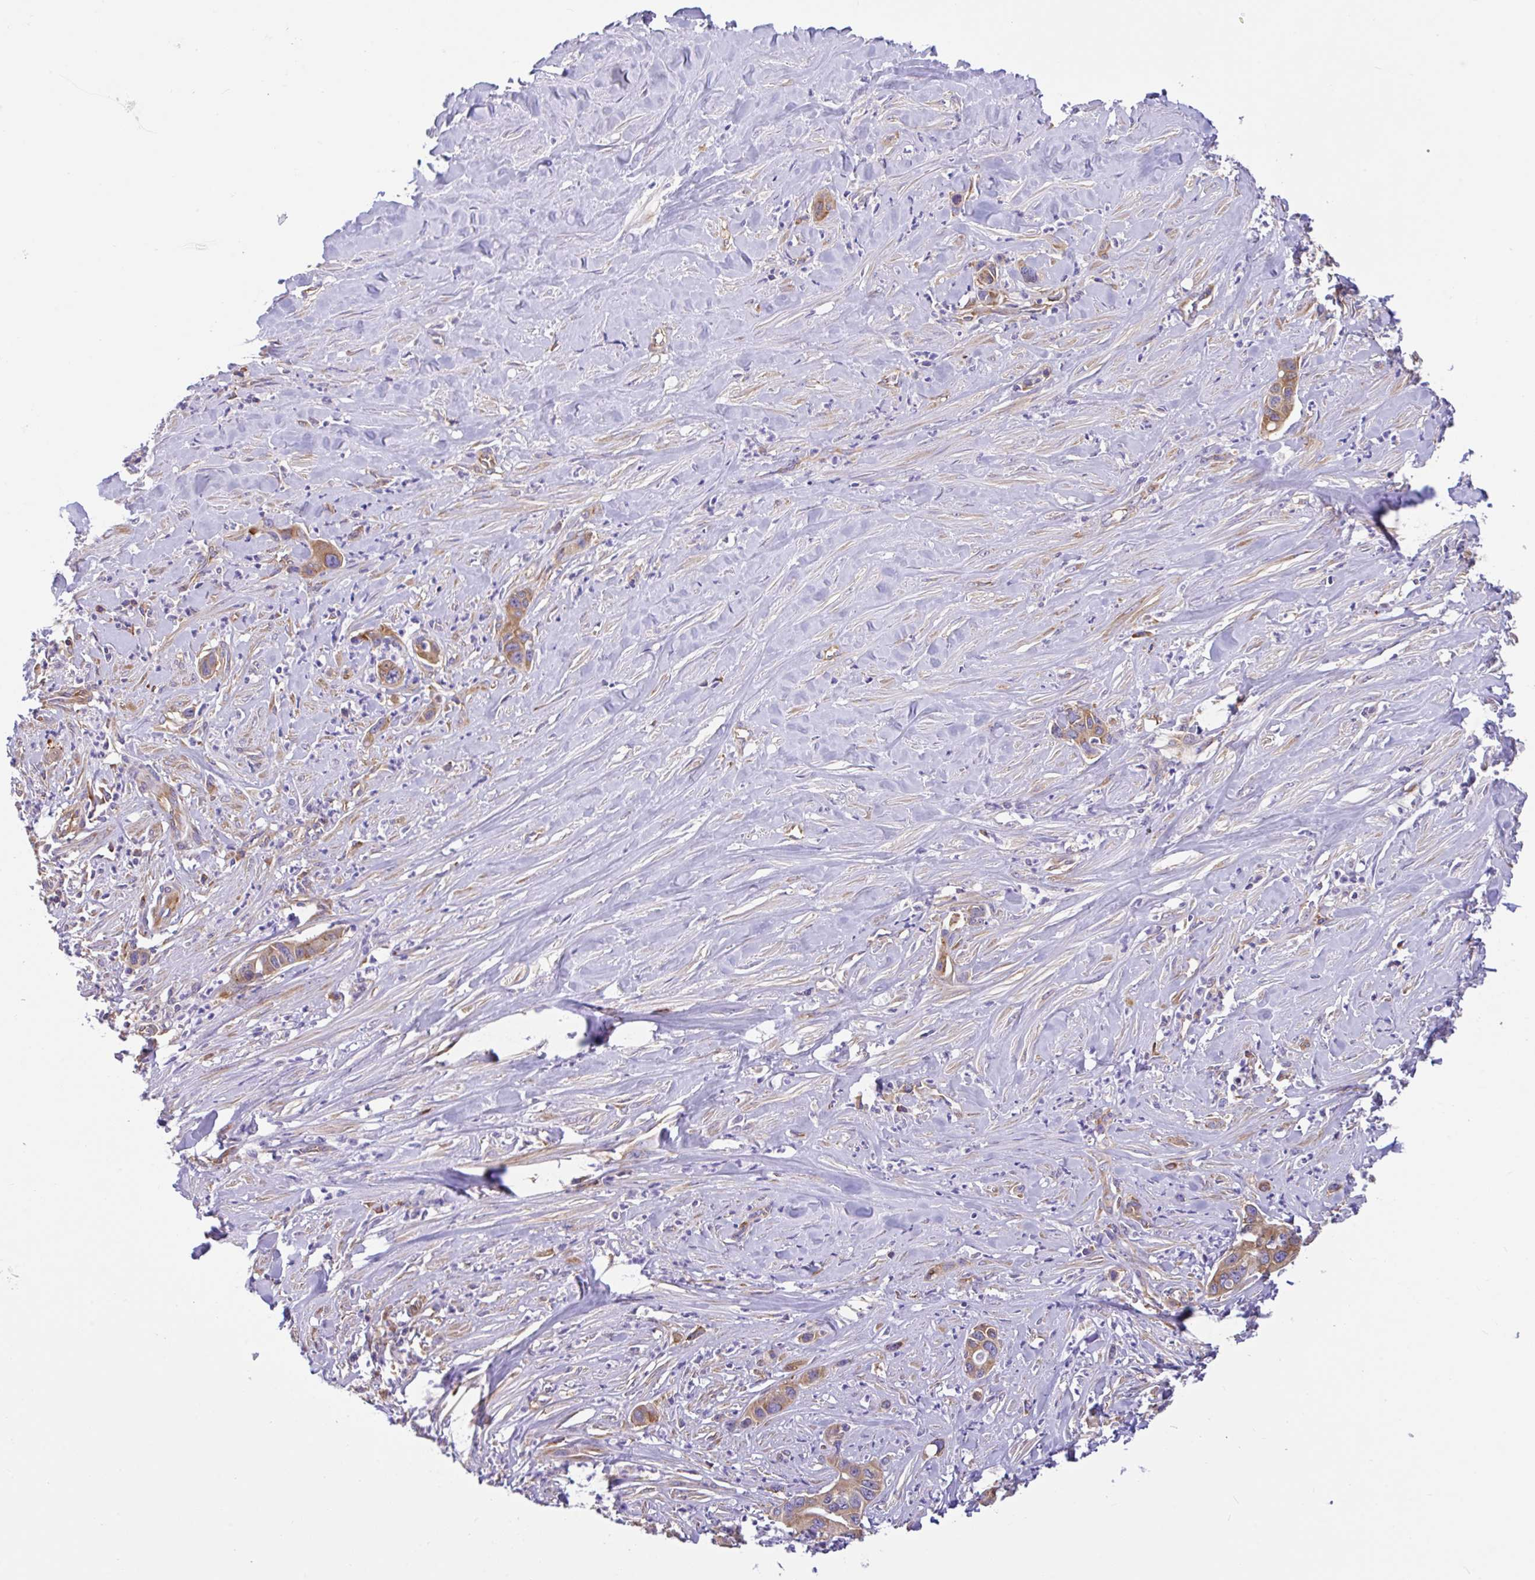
{"staining": {"intensity": "moderate", "quantity": ">75%", "location": "cytoplasmic/membranous"}, "tissue": "pancreatic cancer", "cell_type": "Tumor cells", "image_type": "cancer", "snomed": [{"axis": "morphology", "description": "Adenocarcinoma, NOS"}, {"axis": "topography", "description": "Pancreas"}], "caption": "Pancreatic cancer (adenocarcinoma) was stained to show a protein in brown. There is medium levels of moderate cytoplasmic/membranous staining in approximately >75% of tumor cells.", "gene": "GFPT2", "patient": {"sex": "male", "age": 73}}